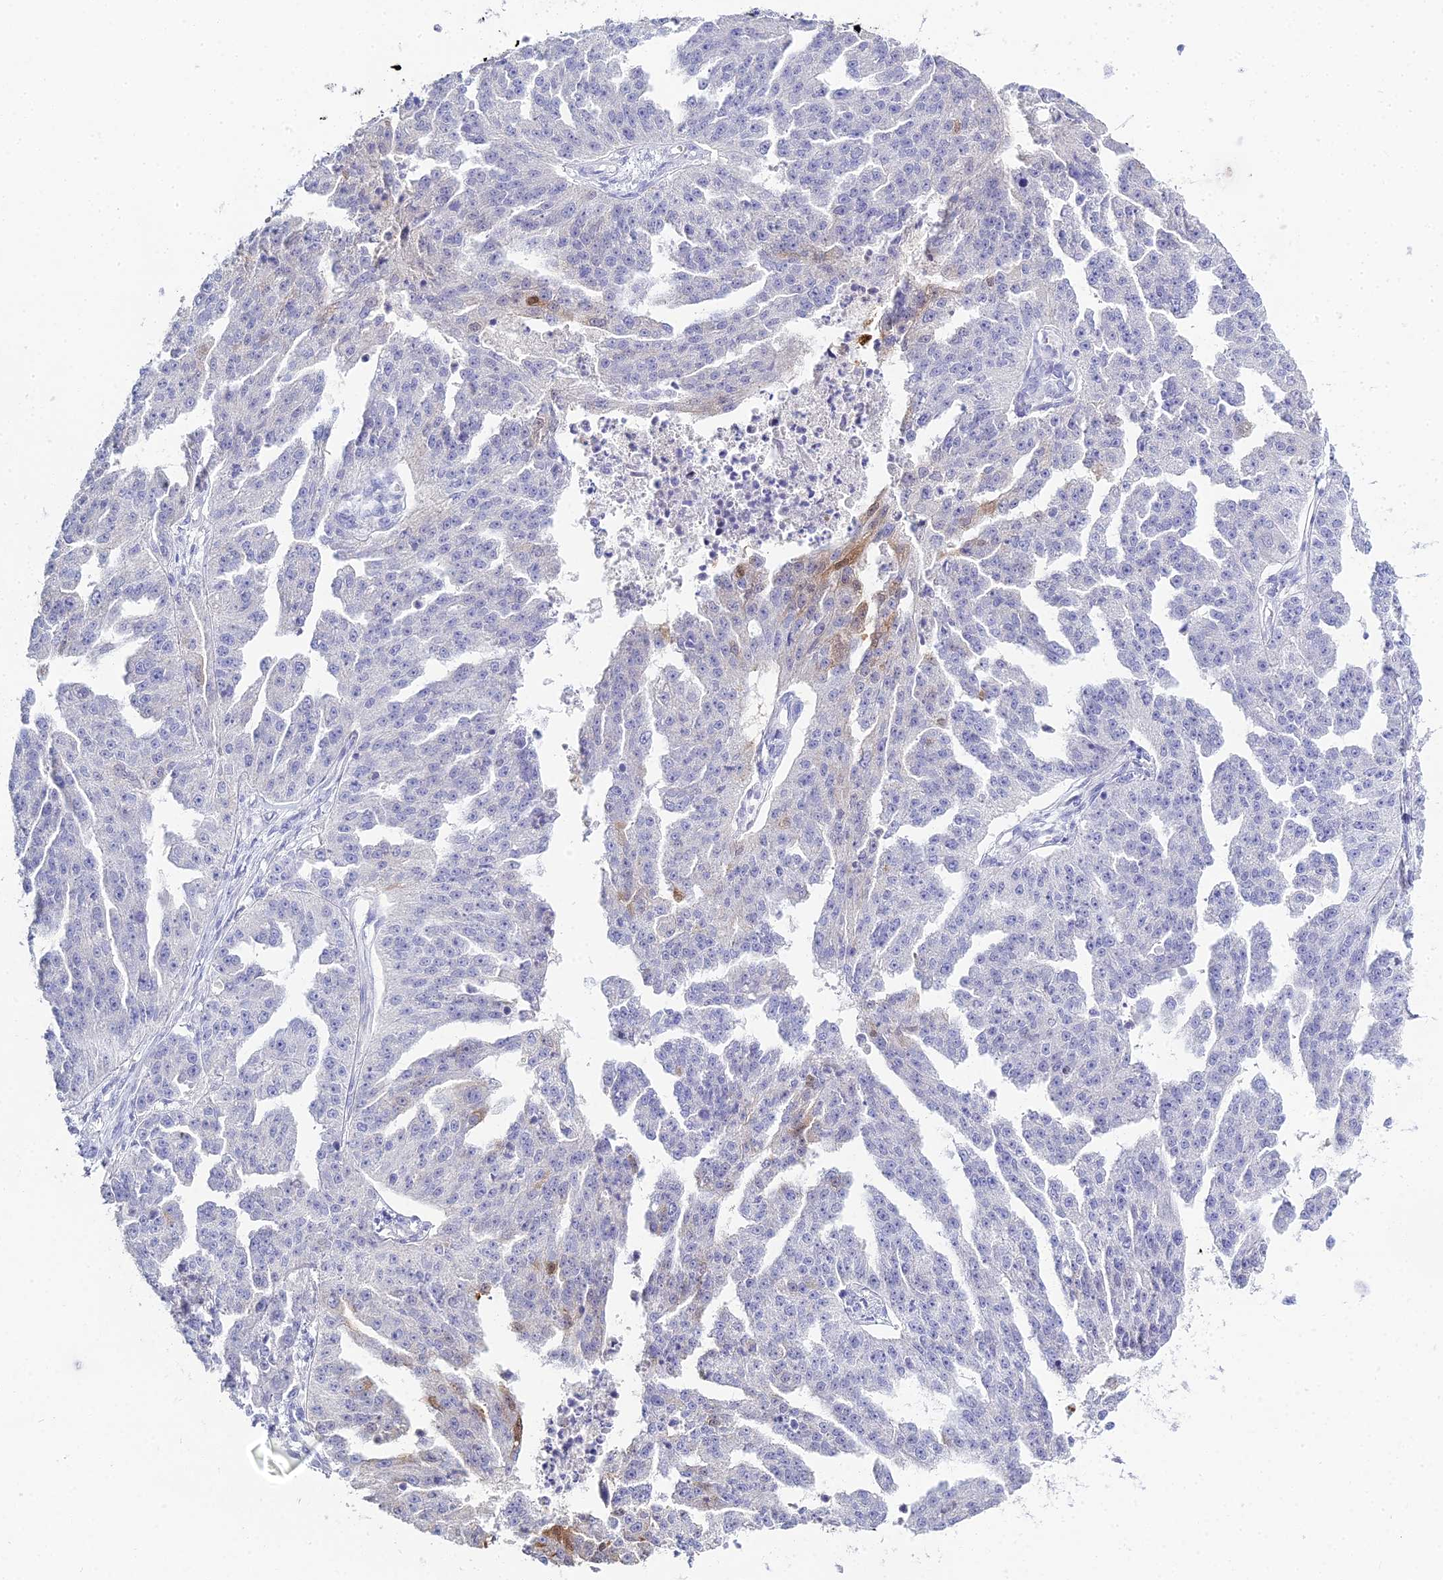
{"staining": {"intensity": "negative", "quantity": "none", "location": "none"}, "tissue": "ovarian cancer", "cell_type": "Tumor cells", "image_type": "cancer", "snomed": [{"axis": "morphology", "description": "Cystadenocarcinoma, serous, NOS"}, {"axis": "topography", "description": "Ovary"}], "caption": "Protein analysis of ovarian cancer (serous cystadenocarcinoma) exhibits no significant expression in tumor cells. (Stains: DAB IHC with hematoxylin counter stain, Microscopy: brightfield microscopy at high magnification).", "gene": "S100A7", "patient": {"sex": "female", "age": 58}}